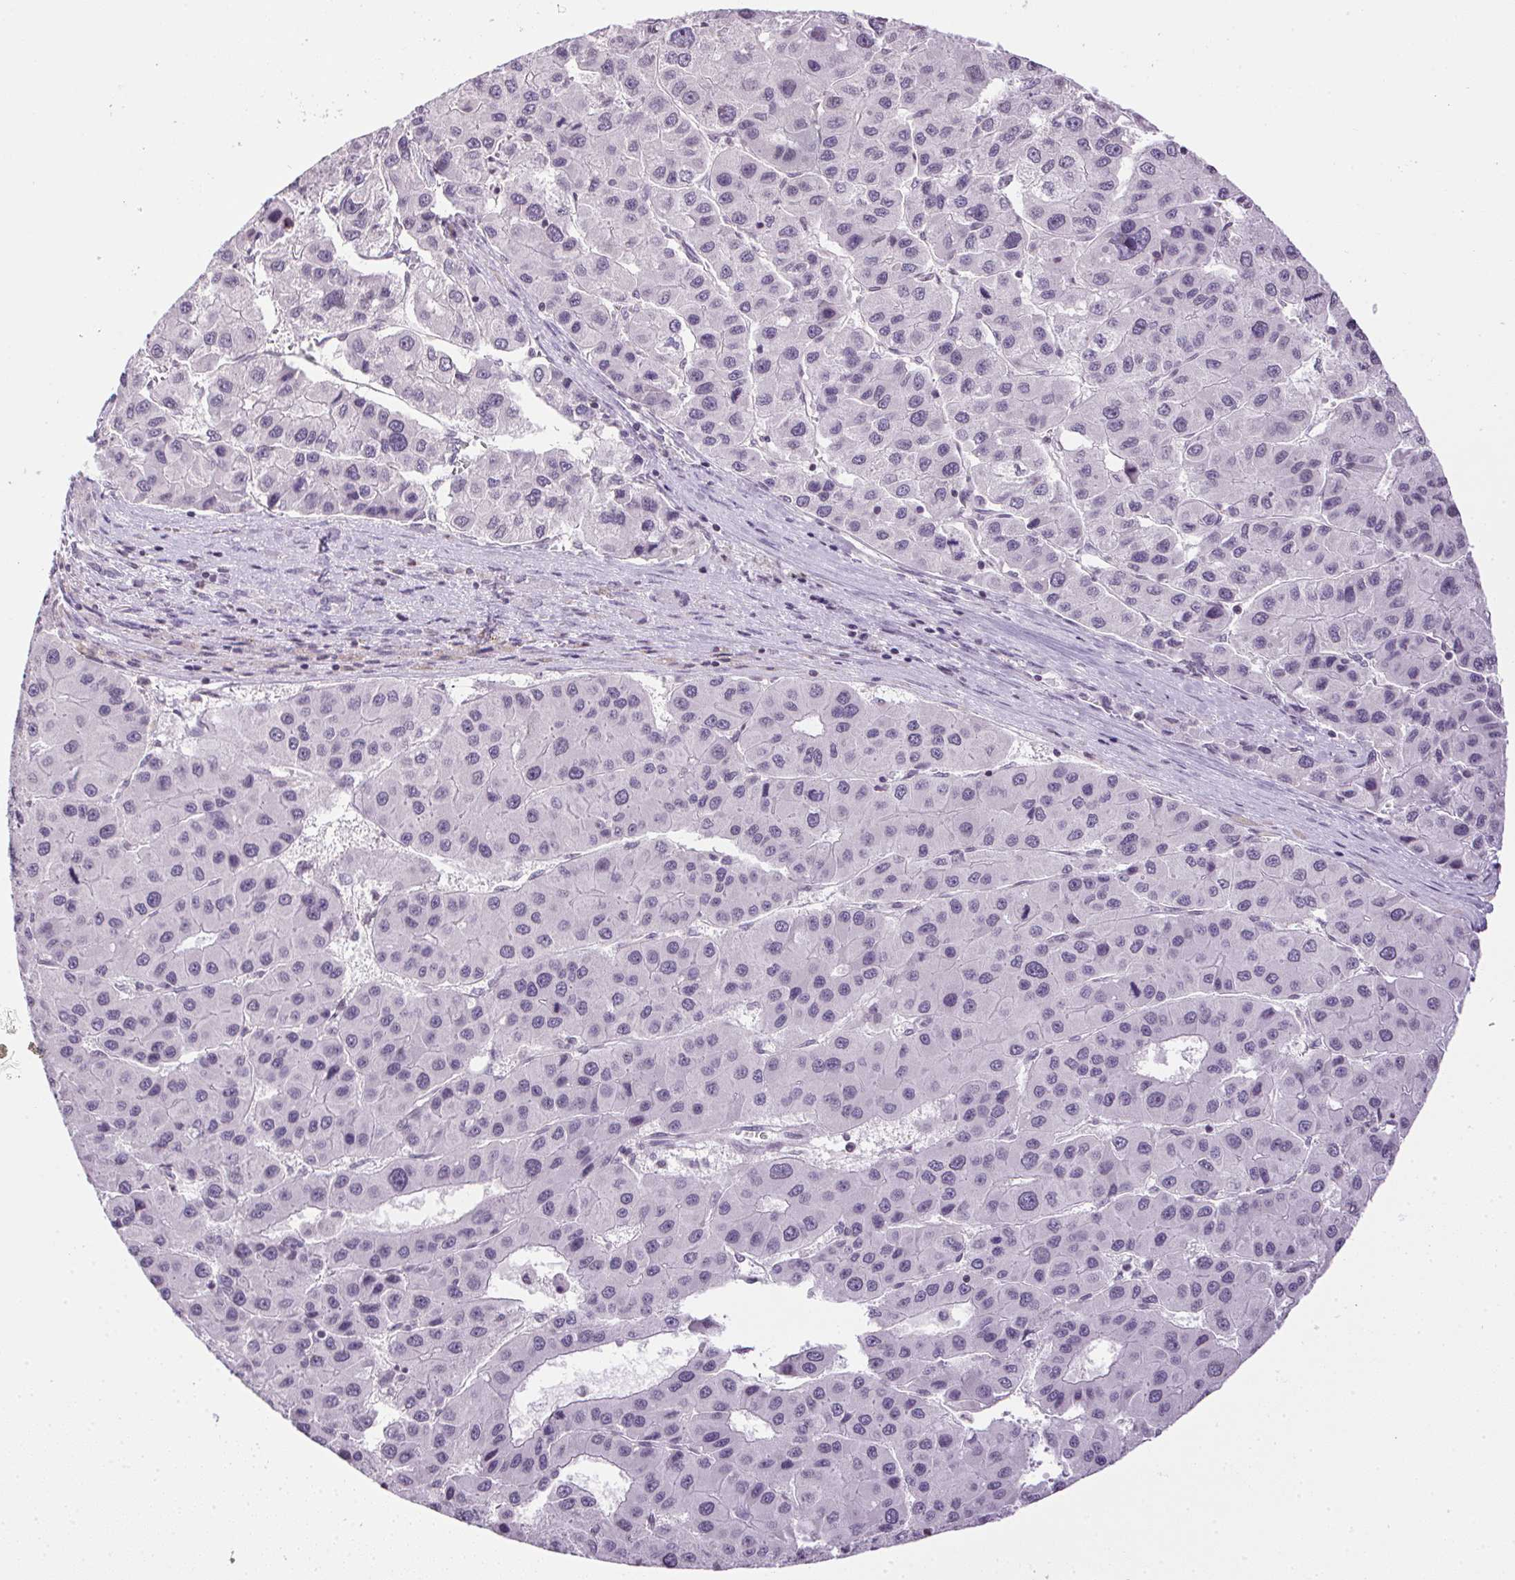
{"staining": {"intensity": "negative", "quantity": "none", "location": "none"}, "tissue": "liver cancer", "cell_type": "Tumor cells", "image_type": "cancer", "snomed": [{"axis": "morphology", "description": "Carcinoma, Hepatocellular, NOS"}, {"axis": "topography", "description": "Liver"}], "caption": "Micrograph shows no protein positivity in tumor cells of hepatocellular carcinoma (liver) tissue.", "gene": "PRL", "patient": {"sex": "male", "age": 73}}